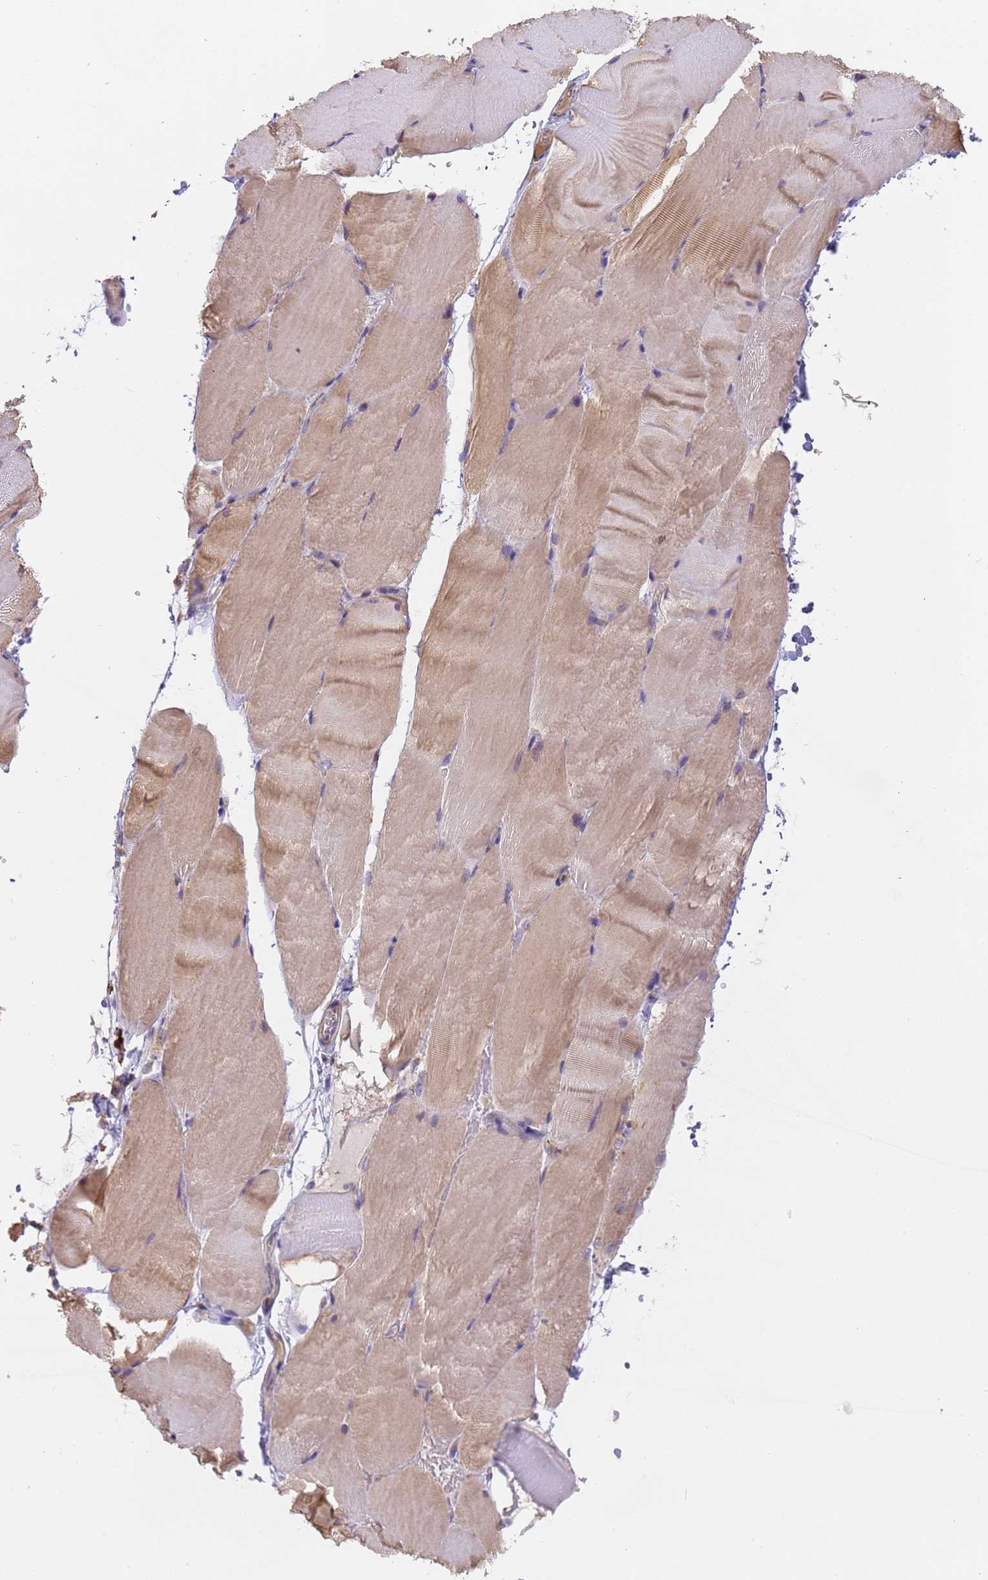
{"staining": {"intensity": "weak", "quantity": "25%-75%", "location": "cytoplasmic/membranous"}, "tissue": "skeletal muscle", "cell_type": "Myocytes", "image_type": "normal", "snomed": [{"axis": "morphology", "description": "Normal tissue, NOS"}, {"axis": "topography", "description": "Skeletal muscle"}, {"axis": "topography", "description": "Parathyroid gland"}], "caption": "Weak cytoplasmic/membranous protein staining is seen in approximately 25%-75% of myocytes in skeletal muscle. (Brightfield microscopy of DAB IHC at high magnification).", "gene": "M6PR", "patient": {"sex": "female", "age": 37}}